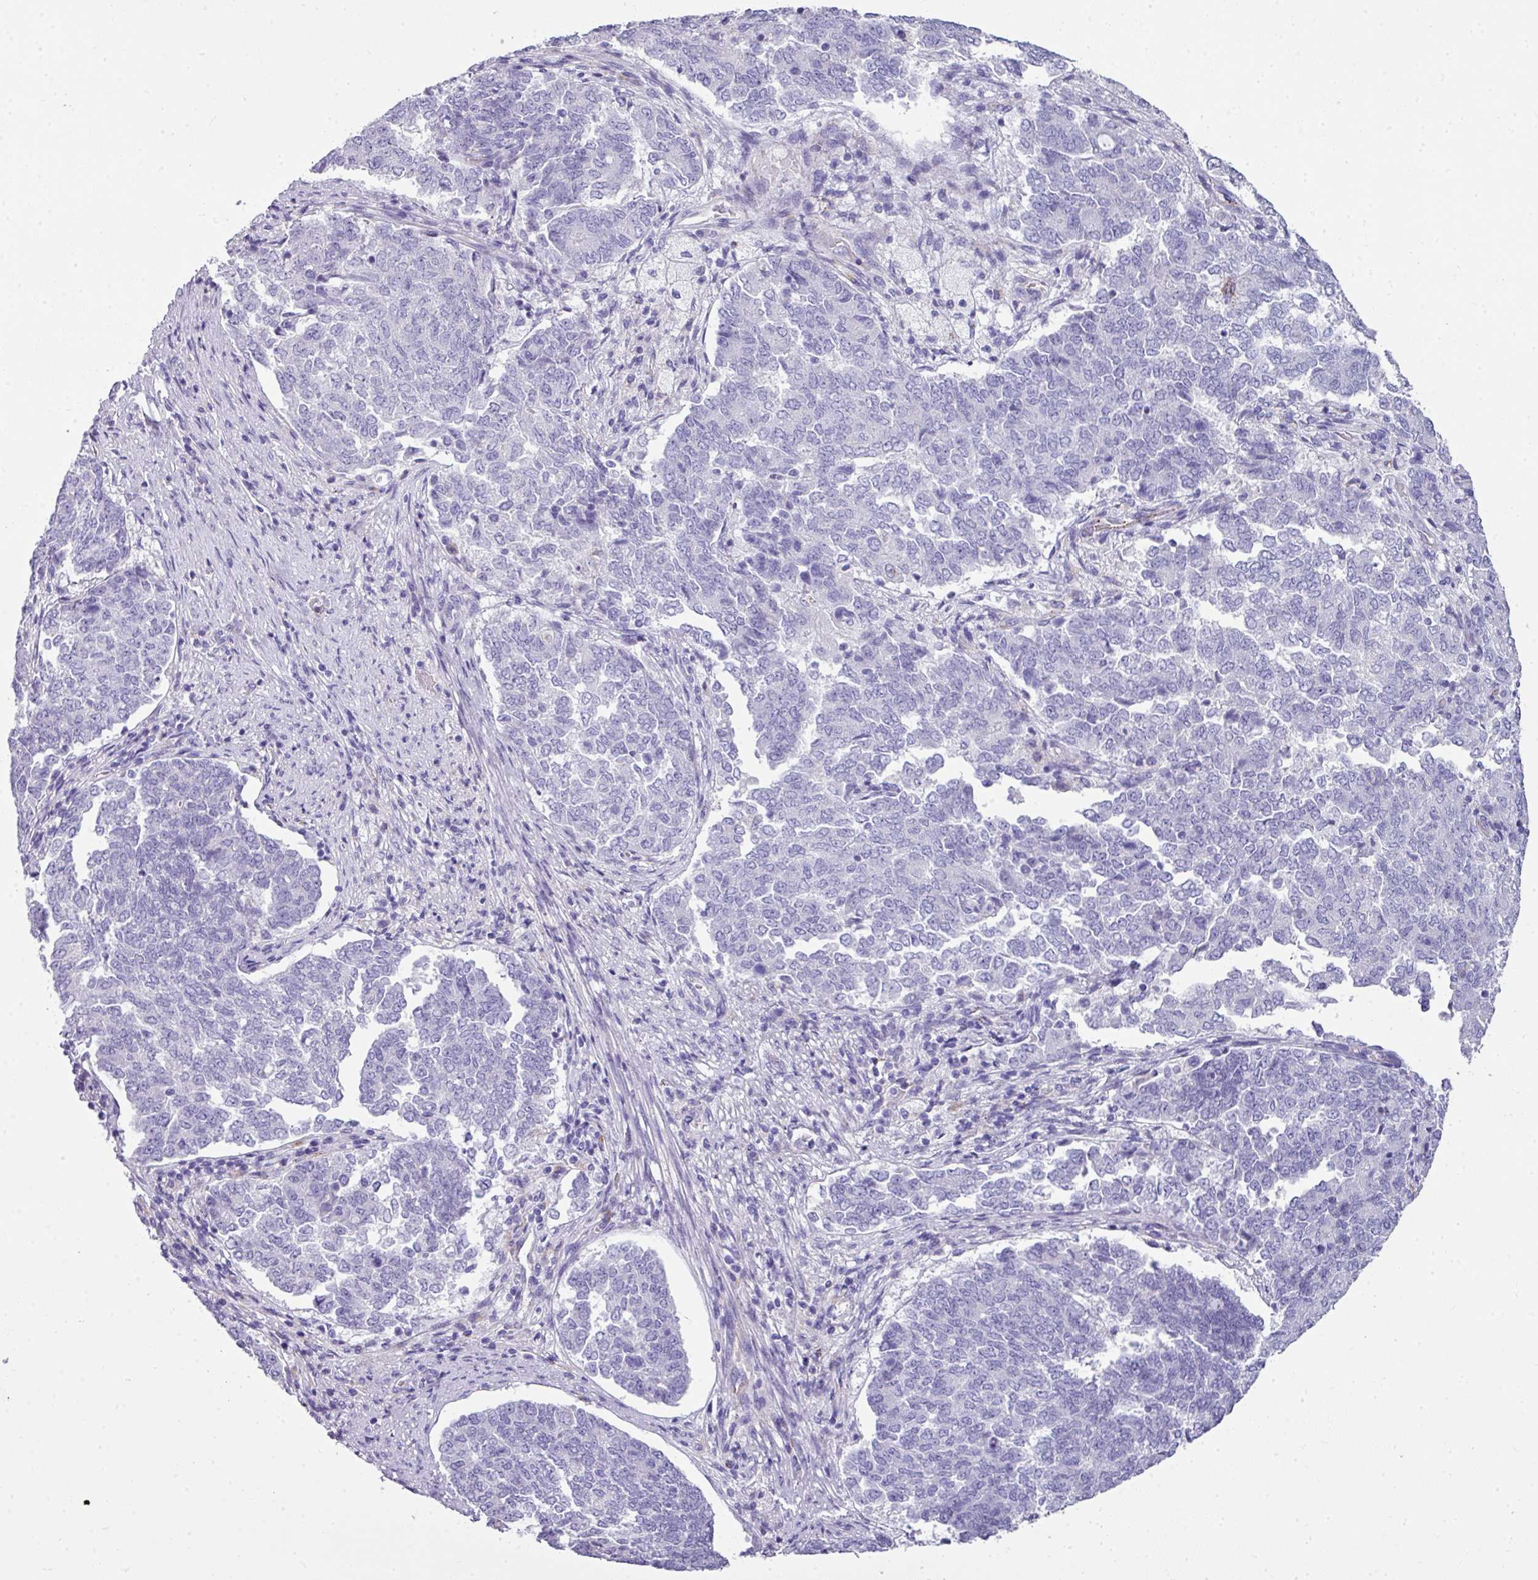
{"staining": {"intensity": "negative", "quantity": "none", "location": "none"}, "tissue": "endometrial cancer", "cell_type": "Tumor cells", "image_type": "cancer", "snomed": [{"axis": "morphology", "description": "Adenocarcinoma, NOS"}, {"axis": "topography", "description": "Endometrium"}], "caption": "Immunohistochemical staining of endometrial adenocarcinoma demonstrates no significant staining in tumor cells. (Immunohistochemistry (ihc), brightfield microscopy, high magnification).", "gene": "ZNF568", "patient": {"sex": "female", "age": 80}}